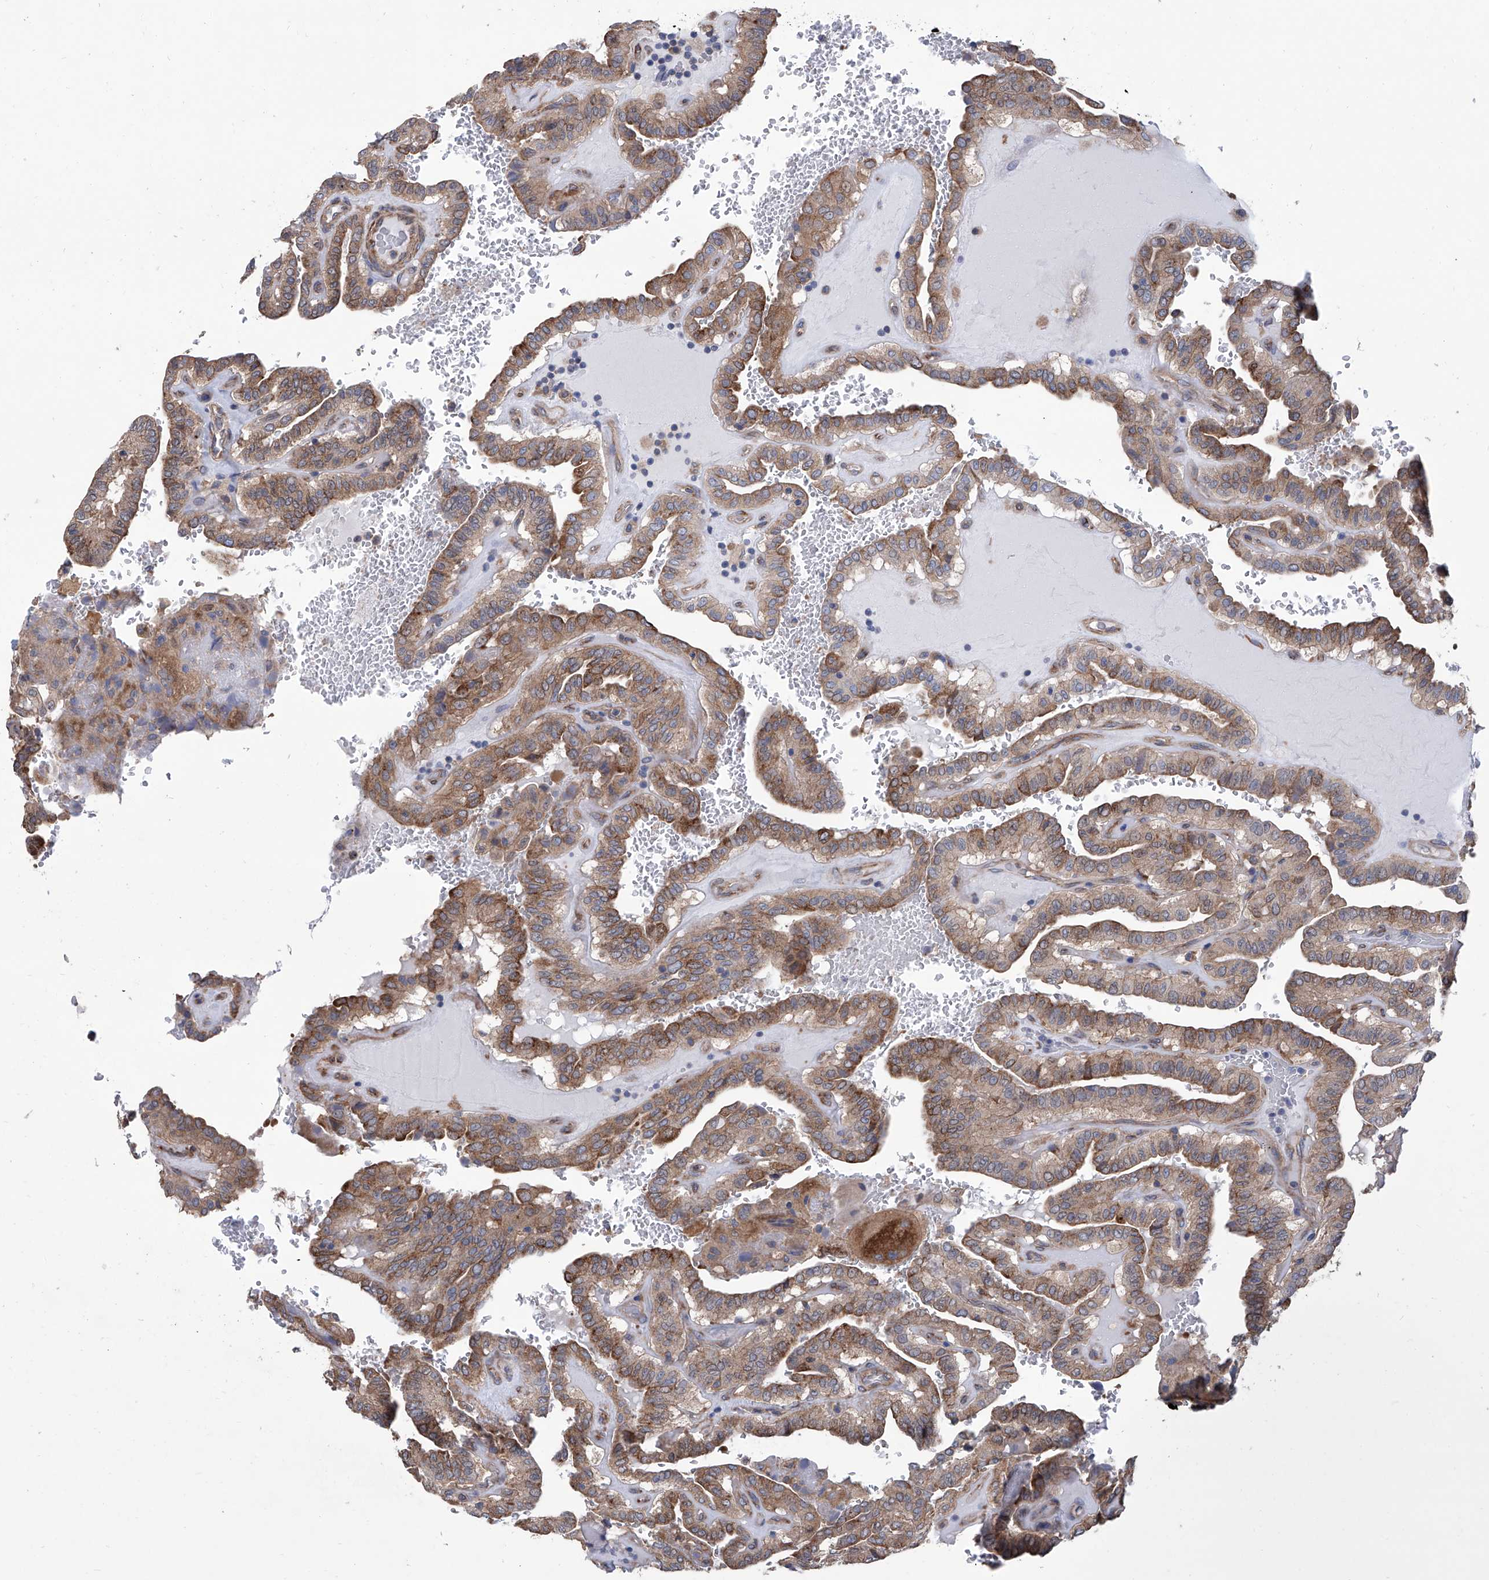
{"staining": {"intensity": "moderate", "quantity": ">75%", "location": "cytoplasmic/membranous"}, "tissue": "thyroid cancer", "cell_type": "Tumor cells", "image_type": "cancer", "snomed": [{"axis": "morphology", "description": "Papillary adenocarcinoma, NOS"}, {"axis": "topography", "description": "Thyroid gland"}], "caption": "Thyroid cancer stained with DAB immunohistochemistry (IHC) exhibits medium levels of moderate cytoplasmic/membranous staining in approximately >75% of tumor cells.", "gene": "SMS", "patient": {"sex": "male", "age": 77}}